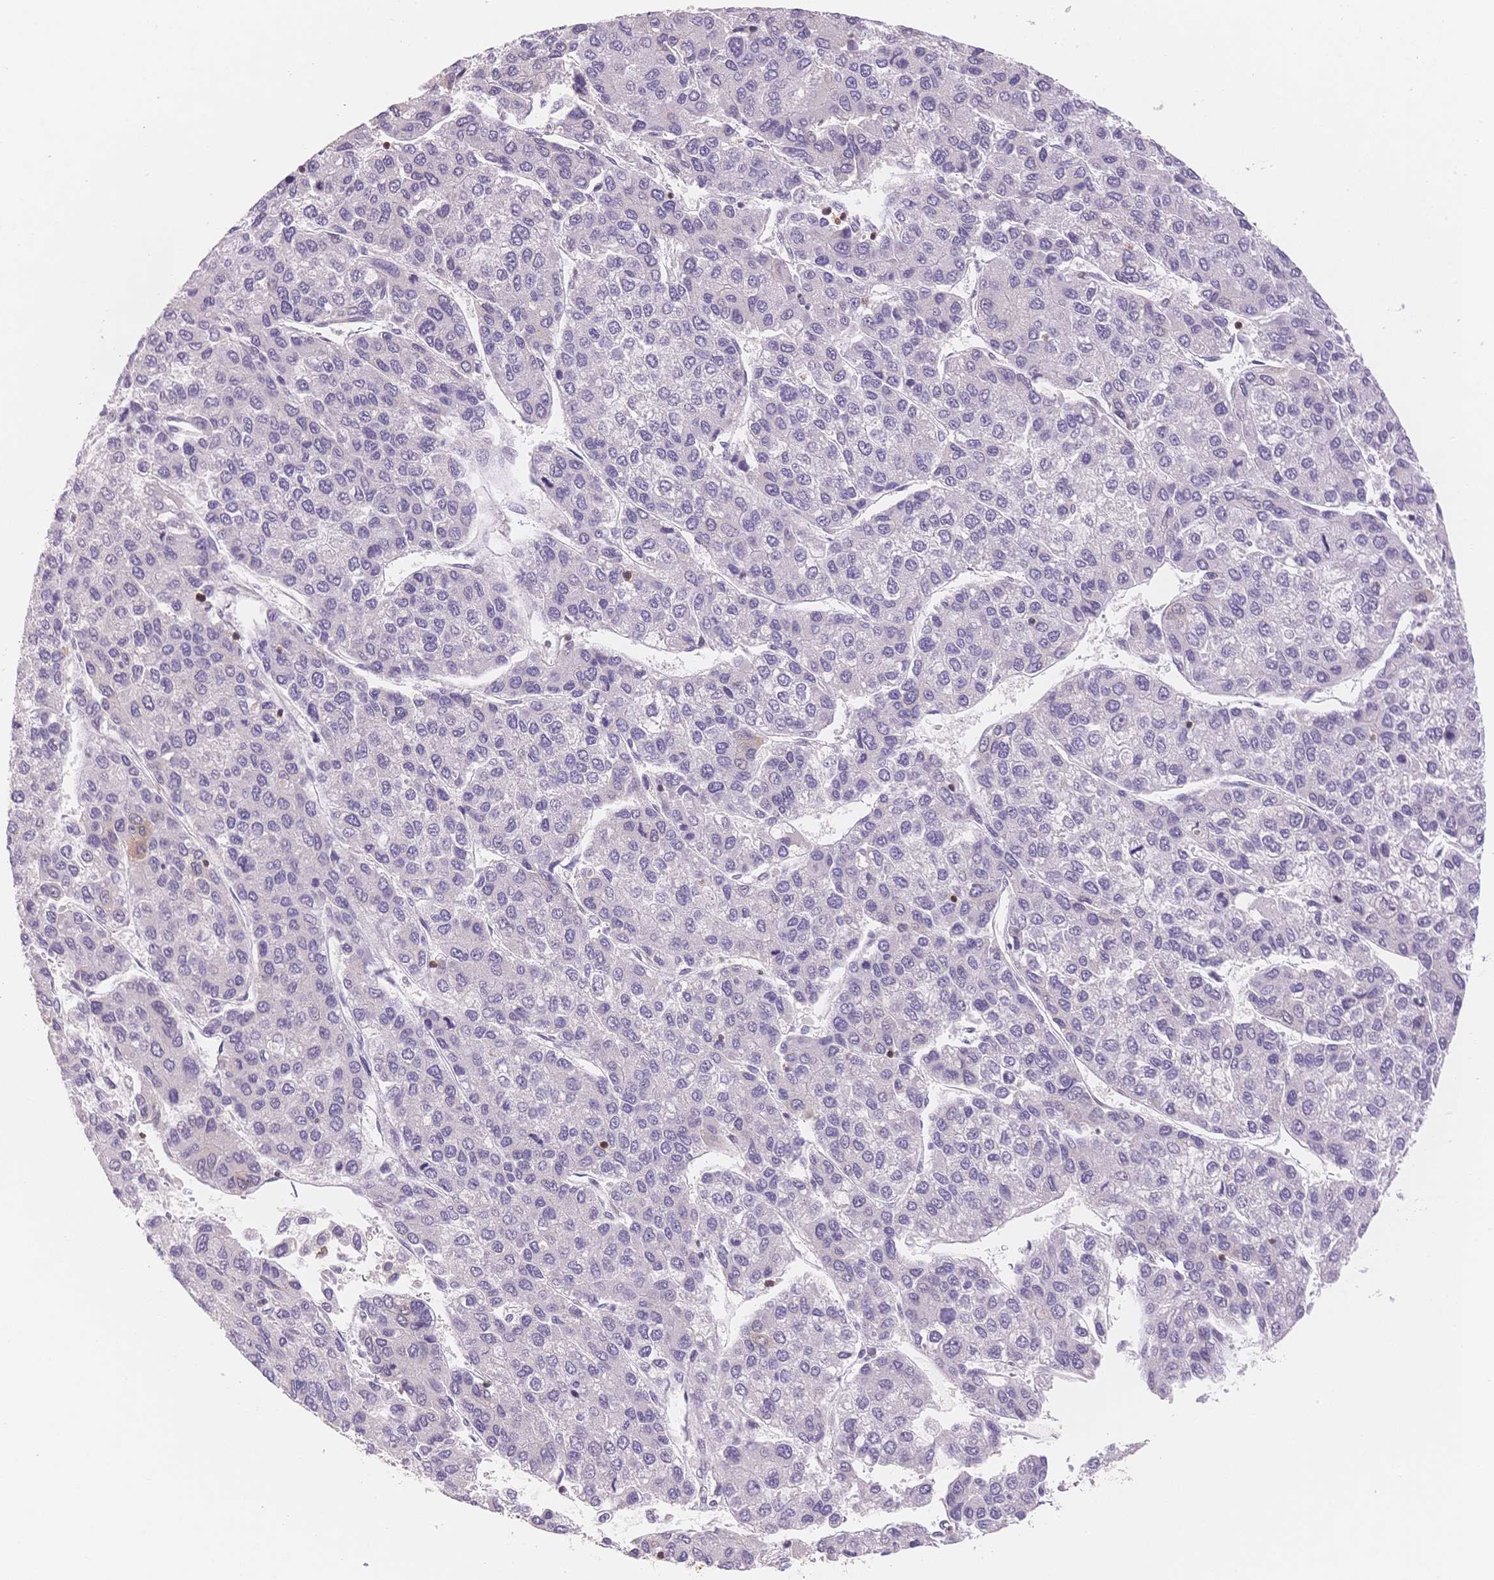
{"staining": {"intensity": "weak", "quantity": "<25%", "location": "cytoplasmic/membranous"}, "tissue": "liver cancer", "cell_type": "Tumor cells", "image_type": "cancer", "snomed": [{"axis": "morphology", "description": "Carcinoma, Hepatocellular, NOS"}, {"axis": "topography", "description": "Liver"}], "caption": "Image shows no protein staining in tumor cells of hepatocellular carcinoma (liver) tissue.", "gene": "STK39", "patient": {"sex": "female", "age": 66}}